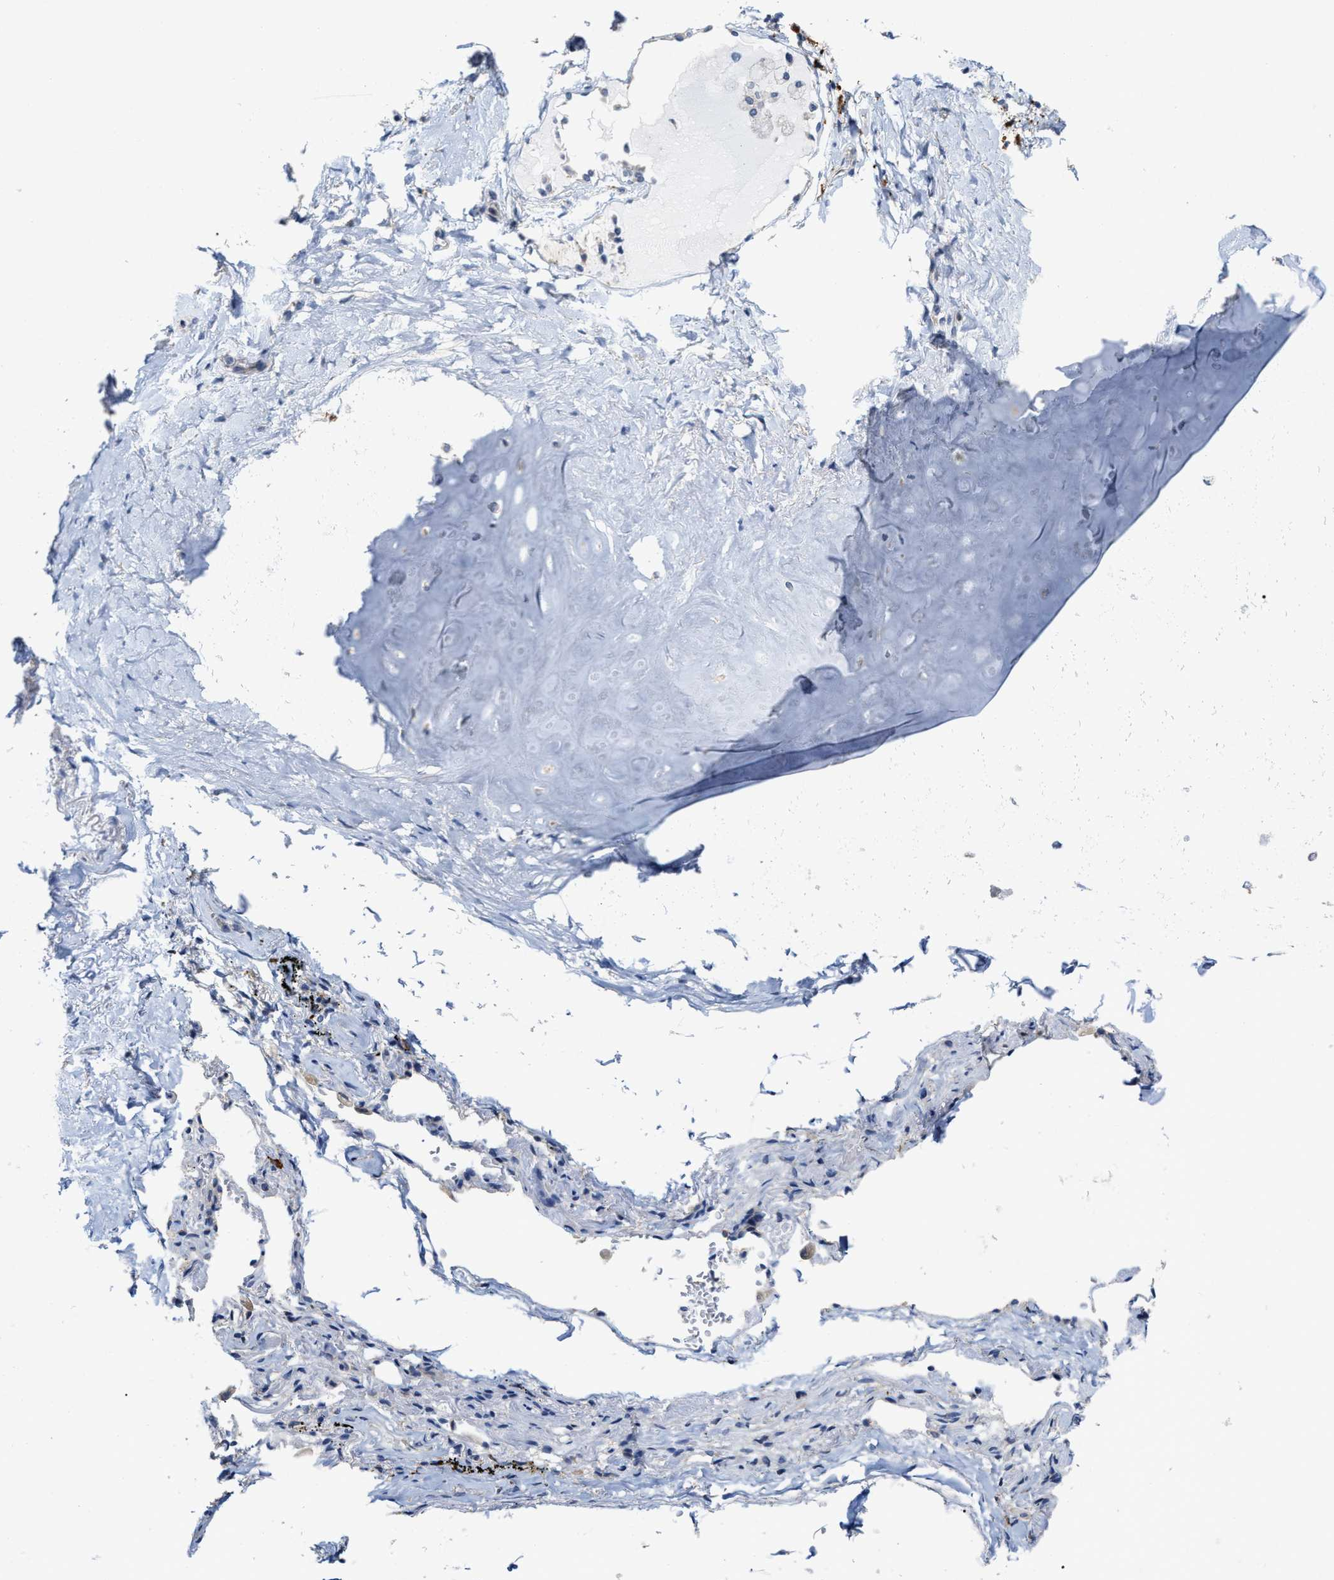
{"staining": {"intensity": "moderate", "quantity": "<25%", "location": "cytoplasmic/membranous"}, "tissue": "adipose tissue", "cell_type": "Adipocytes", "image_type": "normal", "snomed": [{"axis": "morphology", "description": "Normal tissue, NOS"}, {"axis": "topography", "description": "Cartilage tissue"}, {"axis": "topography", "description": "Lung"}], "caption": "High-power microscopy captured an immunohistochemistry (IHC) image of benign adipose tissue, revealing moderate cytoplasmic/membranous staining in approximately <25% of adipocytes. The staining is performed using DAB (3,3'-diaminobenzidine) brown chromogen to label protein expression. The nuclei are counter-stained blue using hematoxylin.", "gene": "RYR2", "patient": {"sex": "female", "age": 77}}